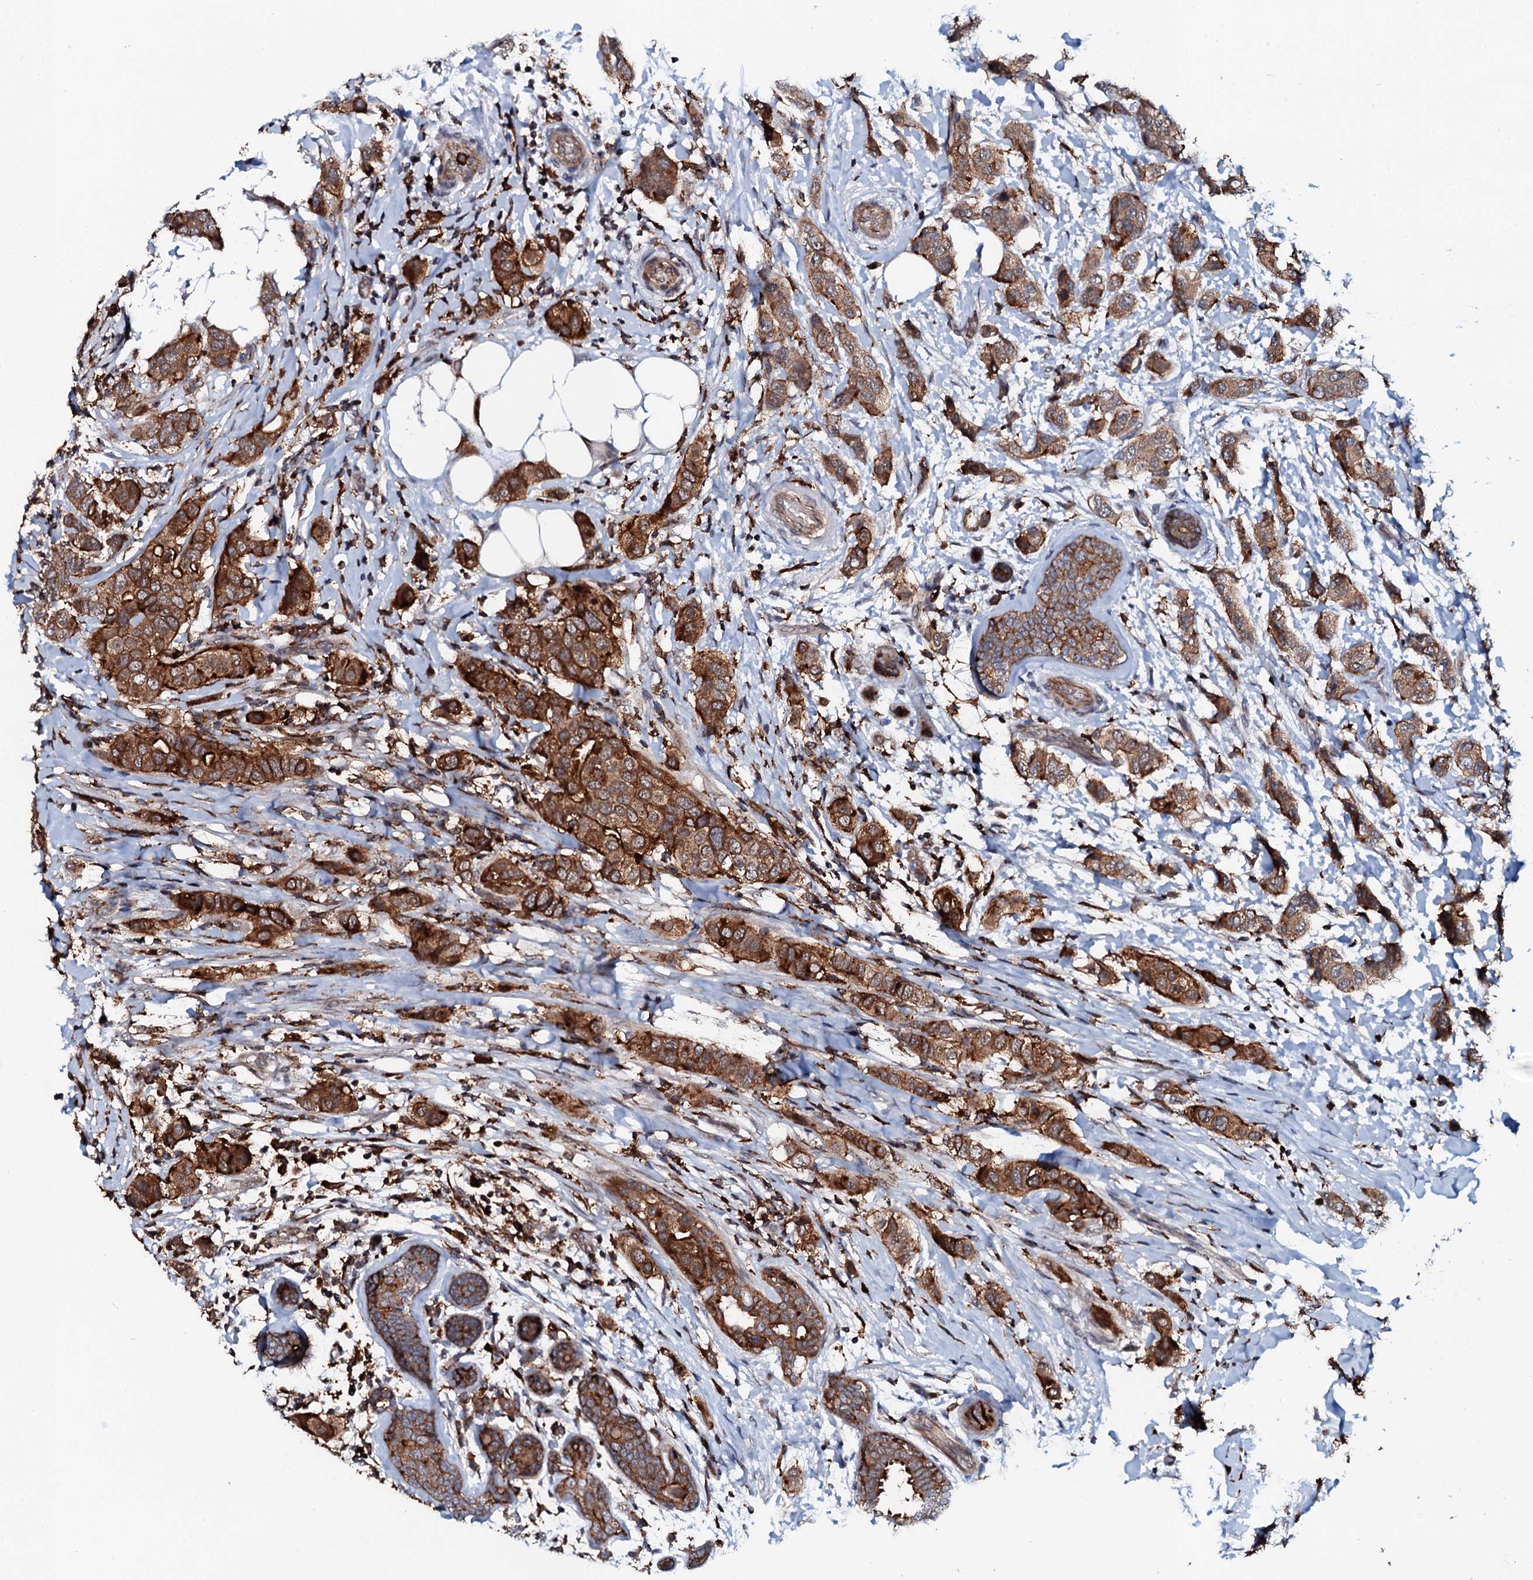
{"staining": {"intensity": "strong", "quantity": ">75%", "location": "cytoplasmic/membranous"}, "tissue": "breast cancer", "cell_type": "Tumor cells", "image_type": "cancer", "snomed": [{"axis": "morphology", "description": "Lobular carcinoma"}, {"axis": "topography", "description": "Breast"}], "caption": "Tumor cells exhibit strong cytoplasmic/membranous staining in about >75% of cells in breast cancer (lobular carcinoma).", "gene": "VAMP8", "patient": {"sex": "female", "age": 51}}